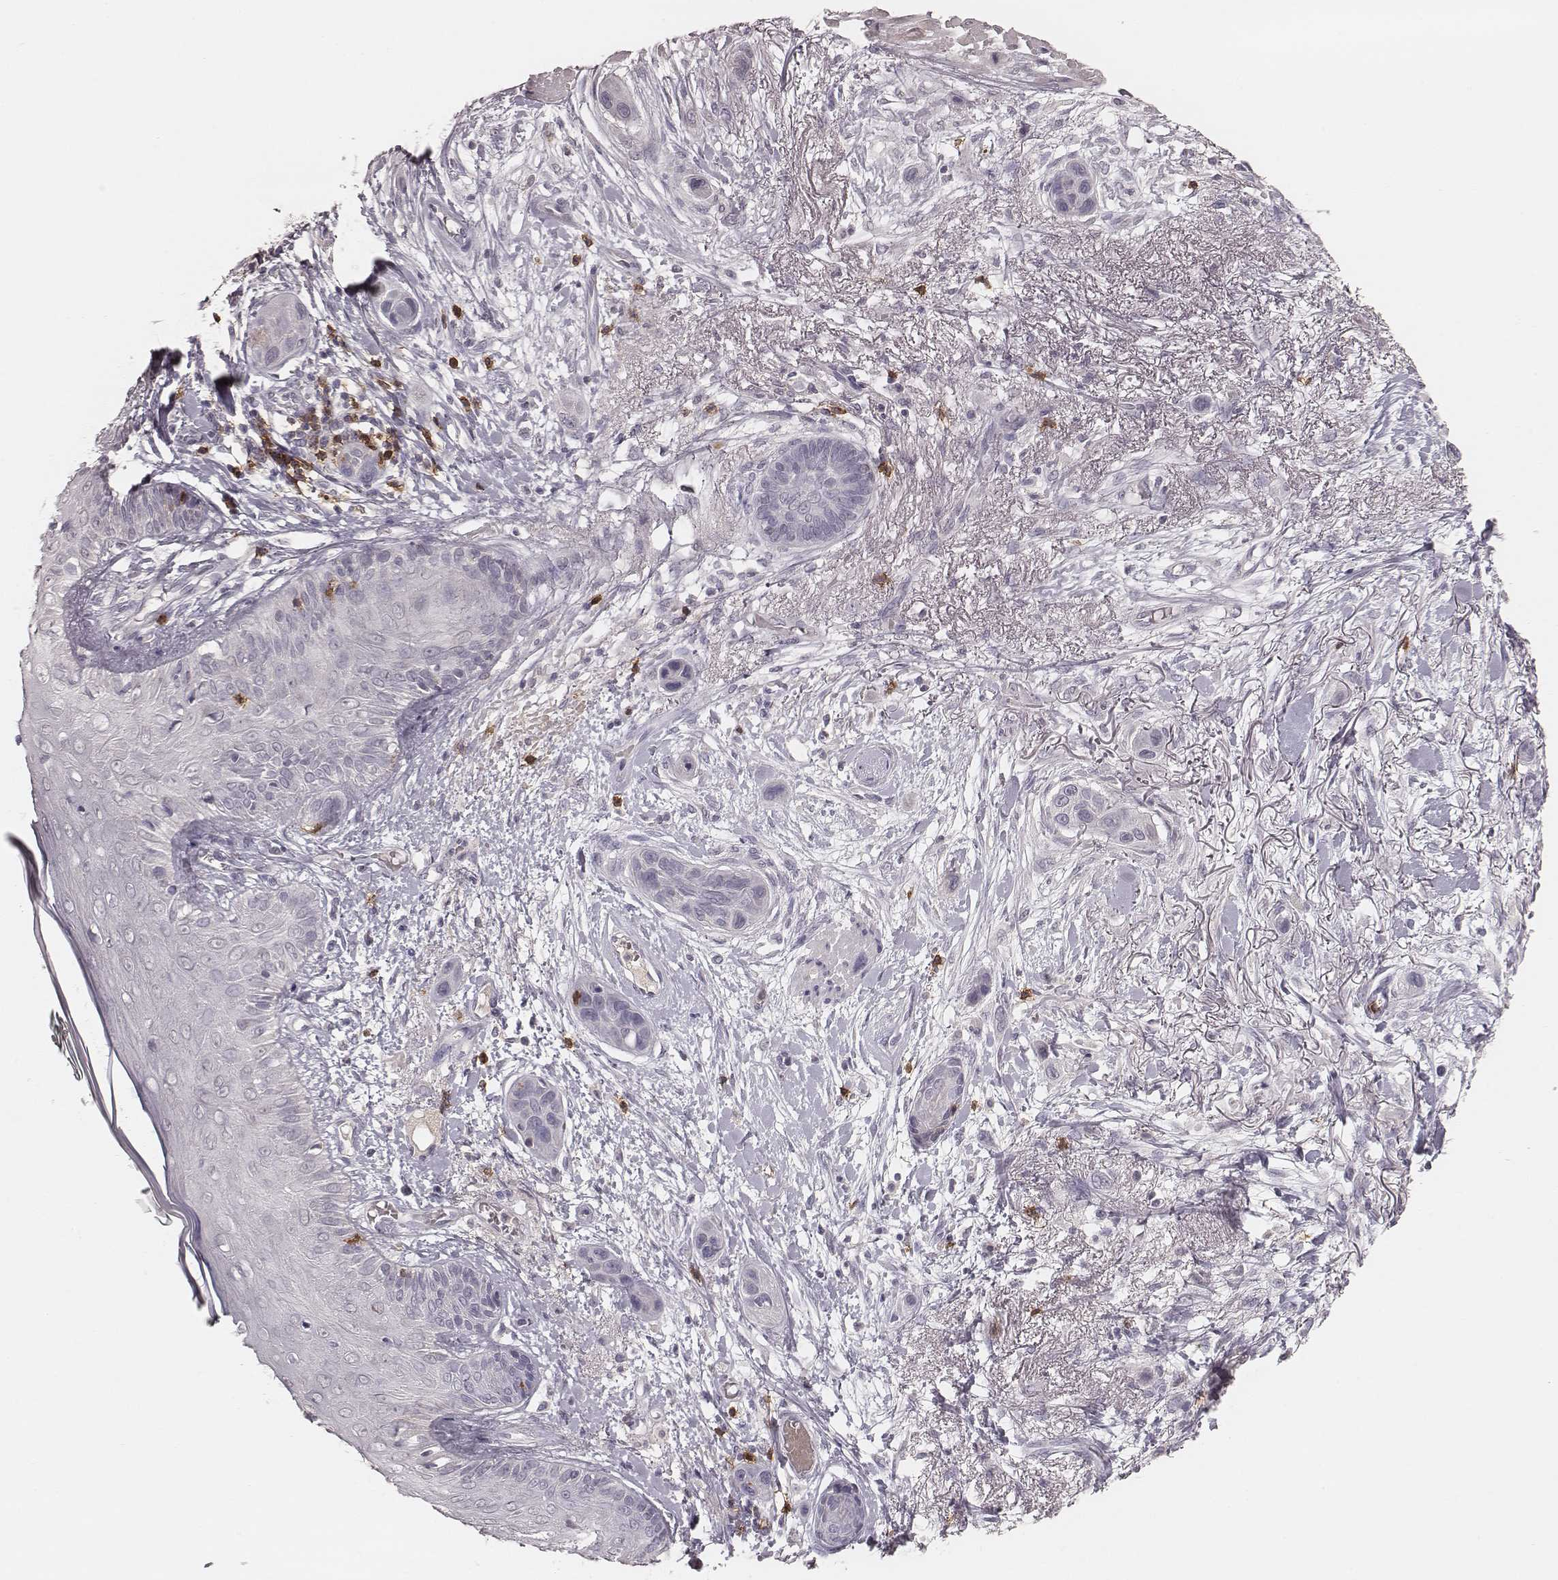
{"staining": {"intensity": "negative", "quantity": "none", "location": "none"}, "tissue": "skin cancer", "cell_type": "Tumor cells", "image_type": "cancer", "snomed": [{"axis": "morphology", "description": "Squamous cell carcinoma, NOS"}, {"axis": "topography", "description": "Skin"}], "caption": "Immunohistochemical staining of squamous cell carcinoma (skin) demonstrates no significant staining in tumor cells.", "gene": "CD8A", "patient": {"sex": "male", "age": 79}}